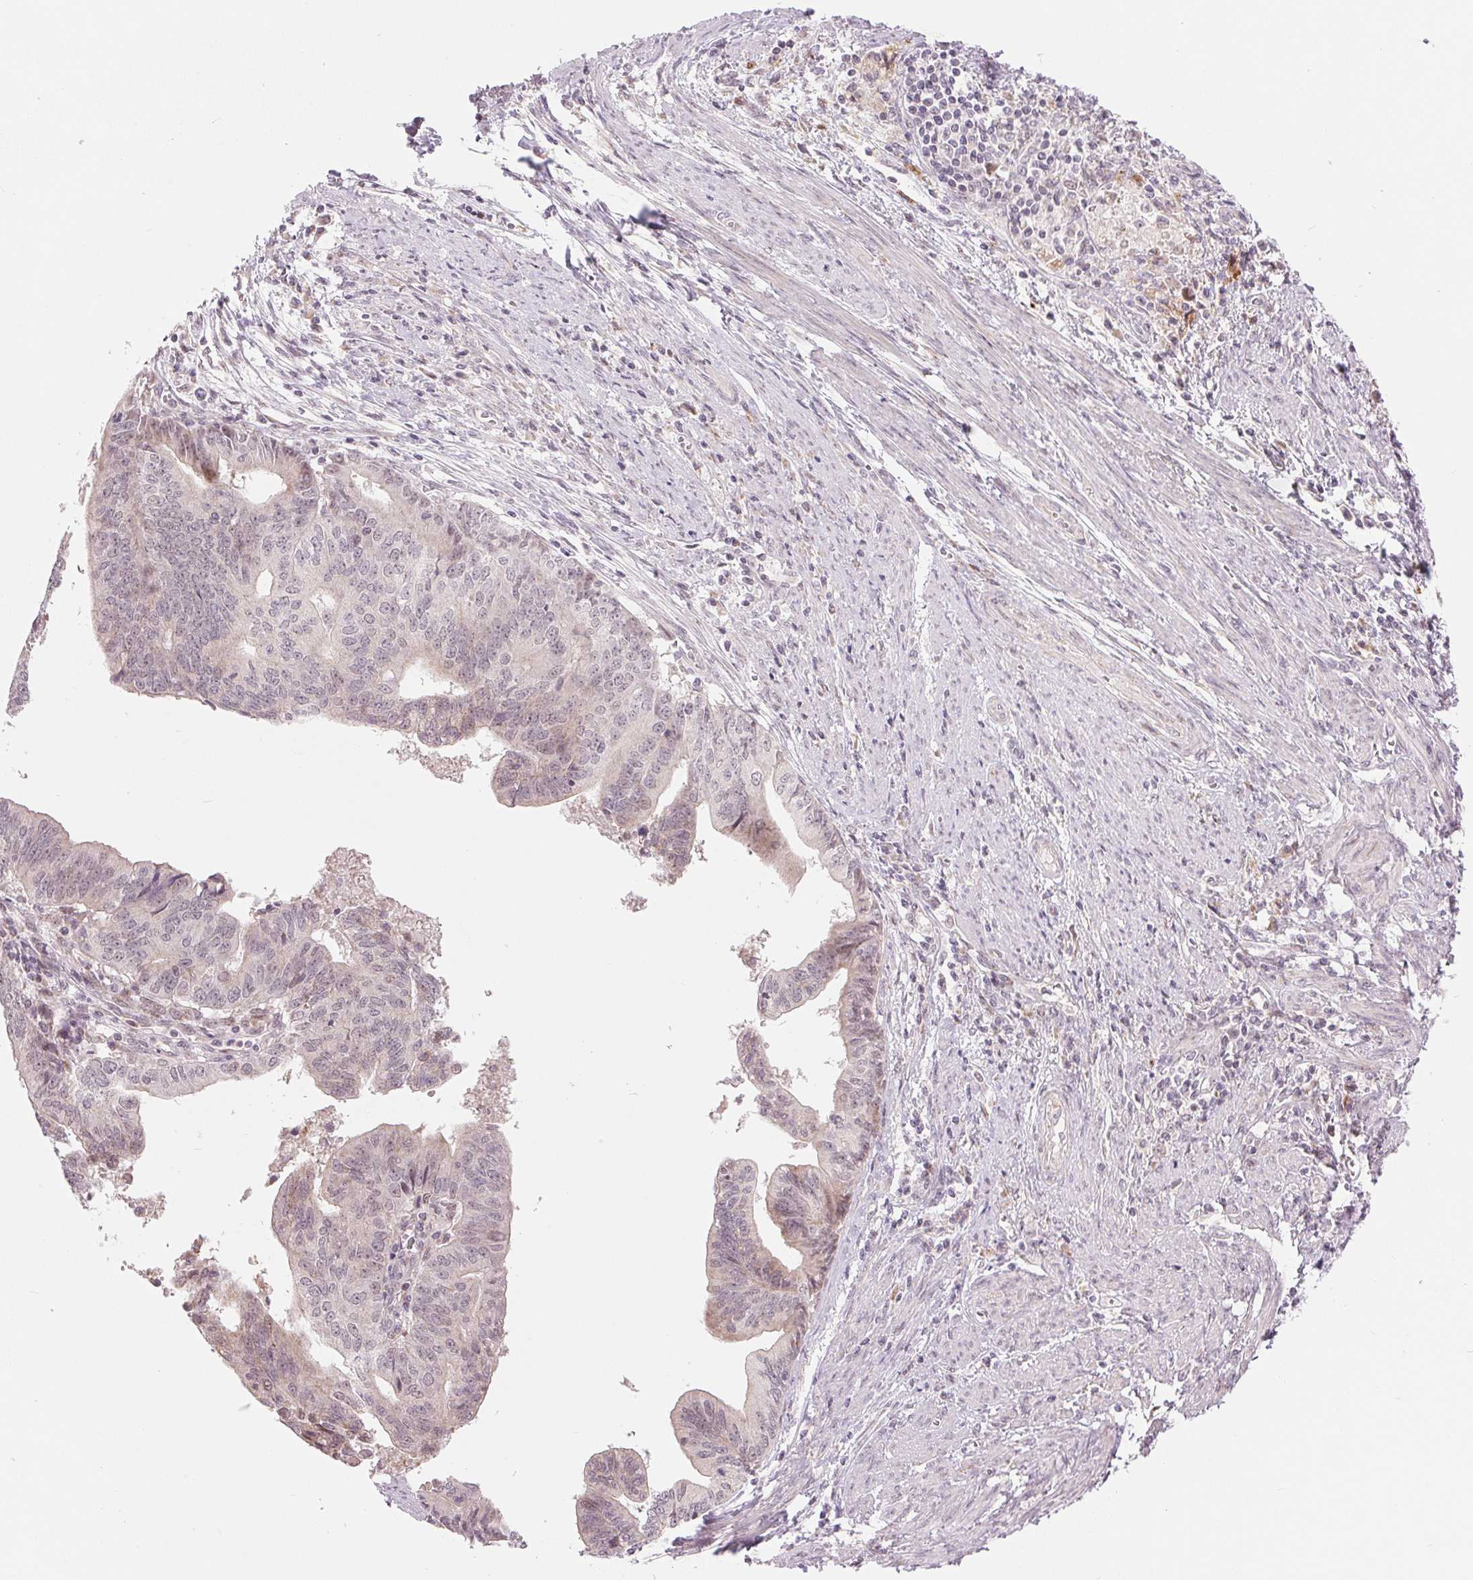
{"staining": {"intensity": "negative", "quantity": "none", "location": "none"}, "tissue": "endometrial cancer", "cell_type": "Tumor cells", "image_type": "cancer", "snomed": [{"axis": "morphology", "description": "Adenocarcinoma, NOS"}, {"axis": "topography", "description": "Endometrium"}], "caption": "High magnification brightfield microscopy of adenocarcinoma (endometrial) stained with DAB (3,3'-diaminobenzidine) (brown) and counterstained with hematoxylin (blue): tumor cells show no significant expression.", "gene": "ARHGAP32", "patient": {"sex": "female", "age": 65}}